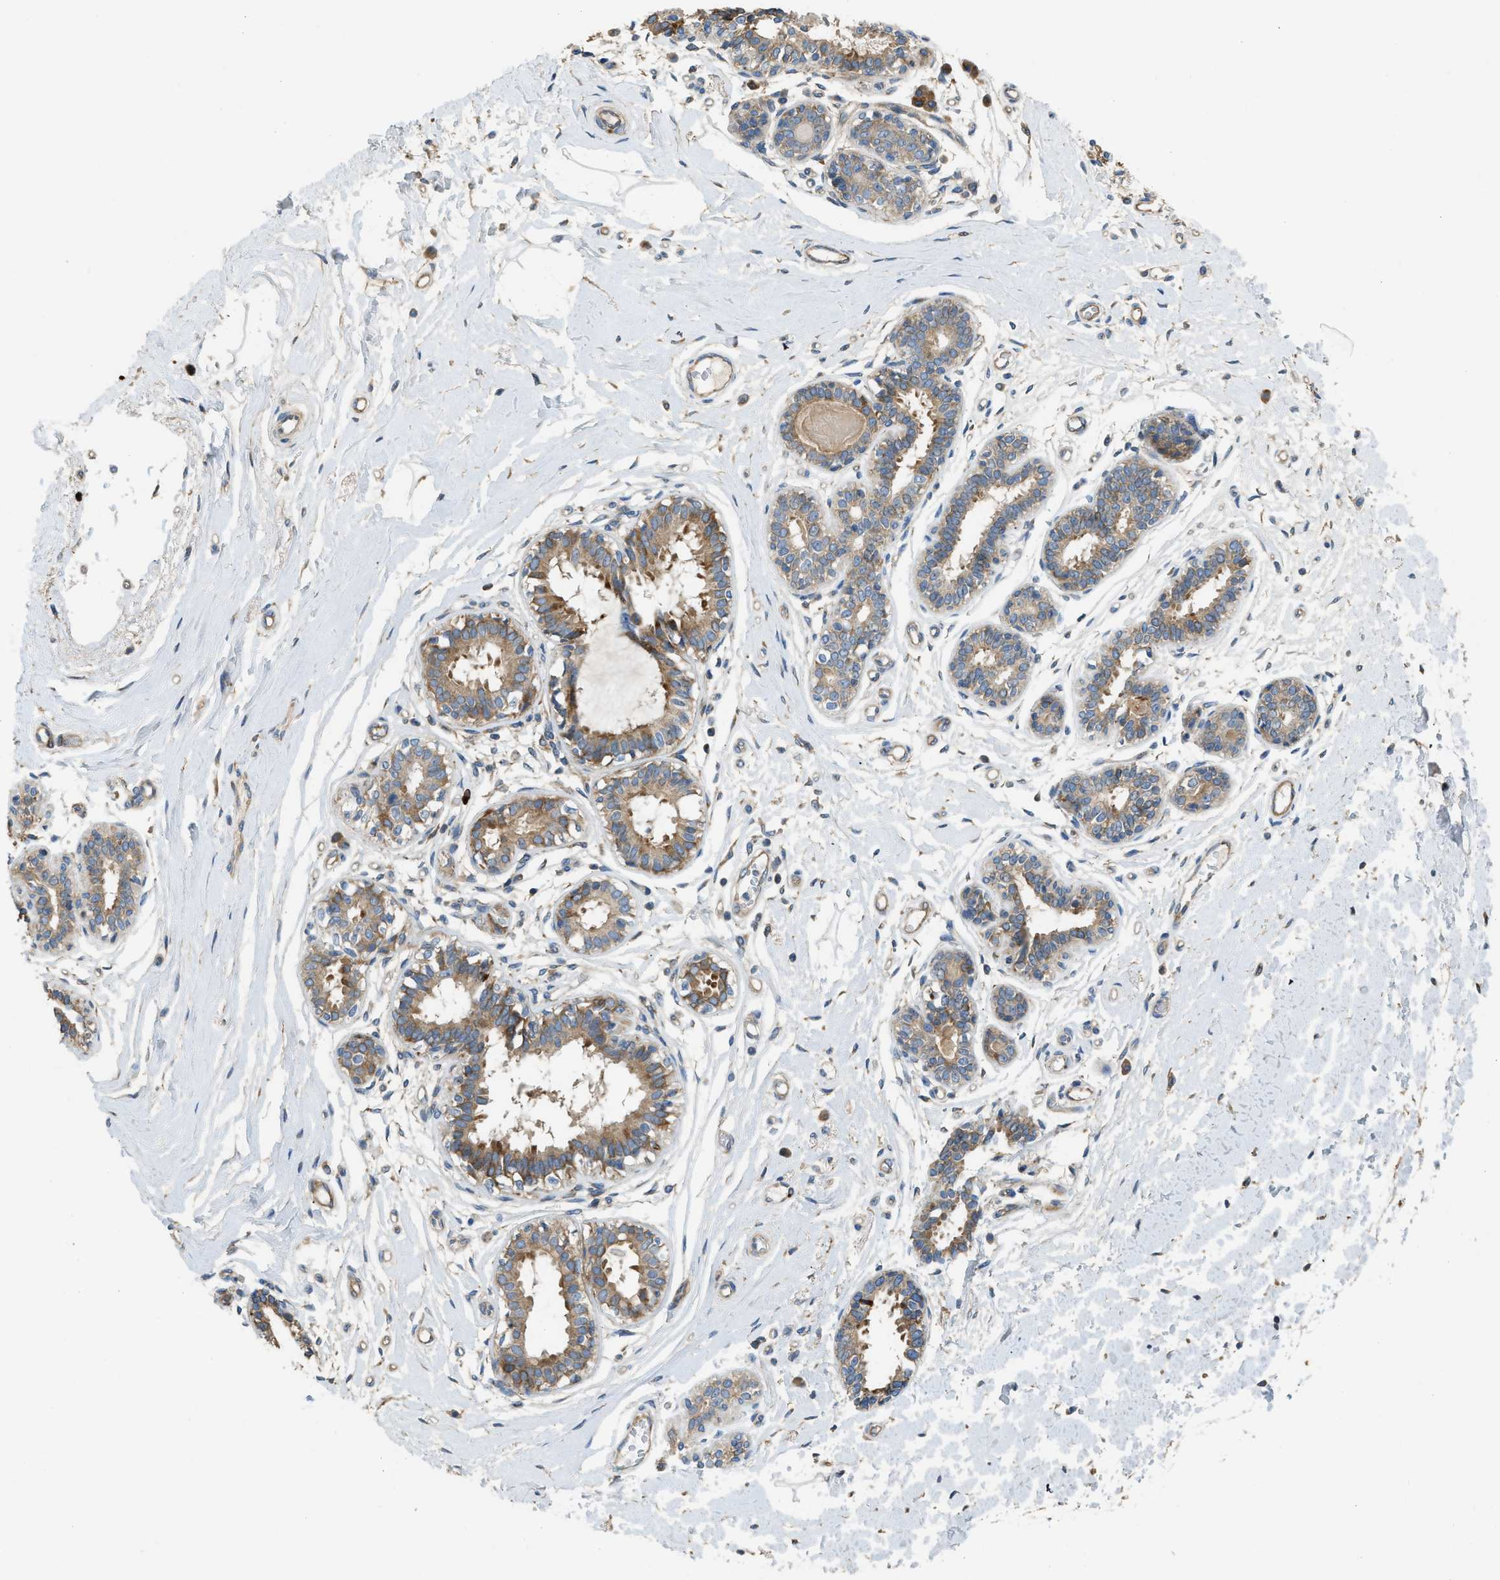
{"staining": {"intensity": "negative", "quantity": "none", "location": "none"}, "tissue": "breast", "cell_type": "Adipocytes", "image_type": "normal", "snomed": [{"axis": "morphology", "description": "Normal tissue, NOS"}, {"axis": "morphology", "description": "Lobular carcinoma"}, {"axis": "topography", "description": "Breast"}], "caption": "Micrograph shows no protein expression in adipocytes of benign breast. (DAB (3,3'-diaminobenzidine) IHC, high magnification).", "gene": "TMEM68", "patient": {"sex": "female", "age": 59}}